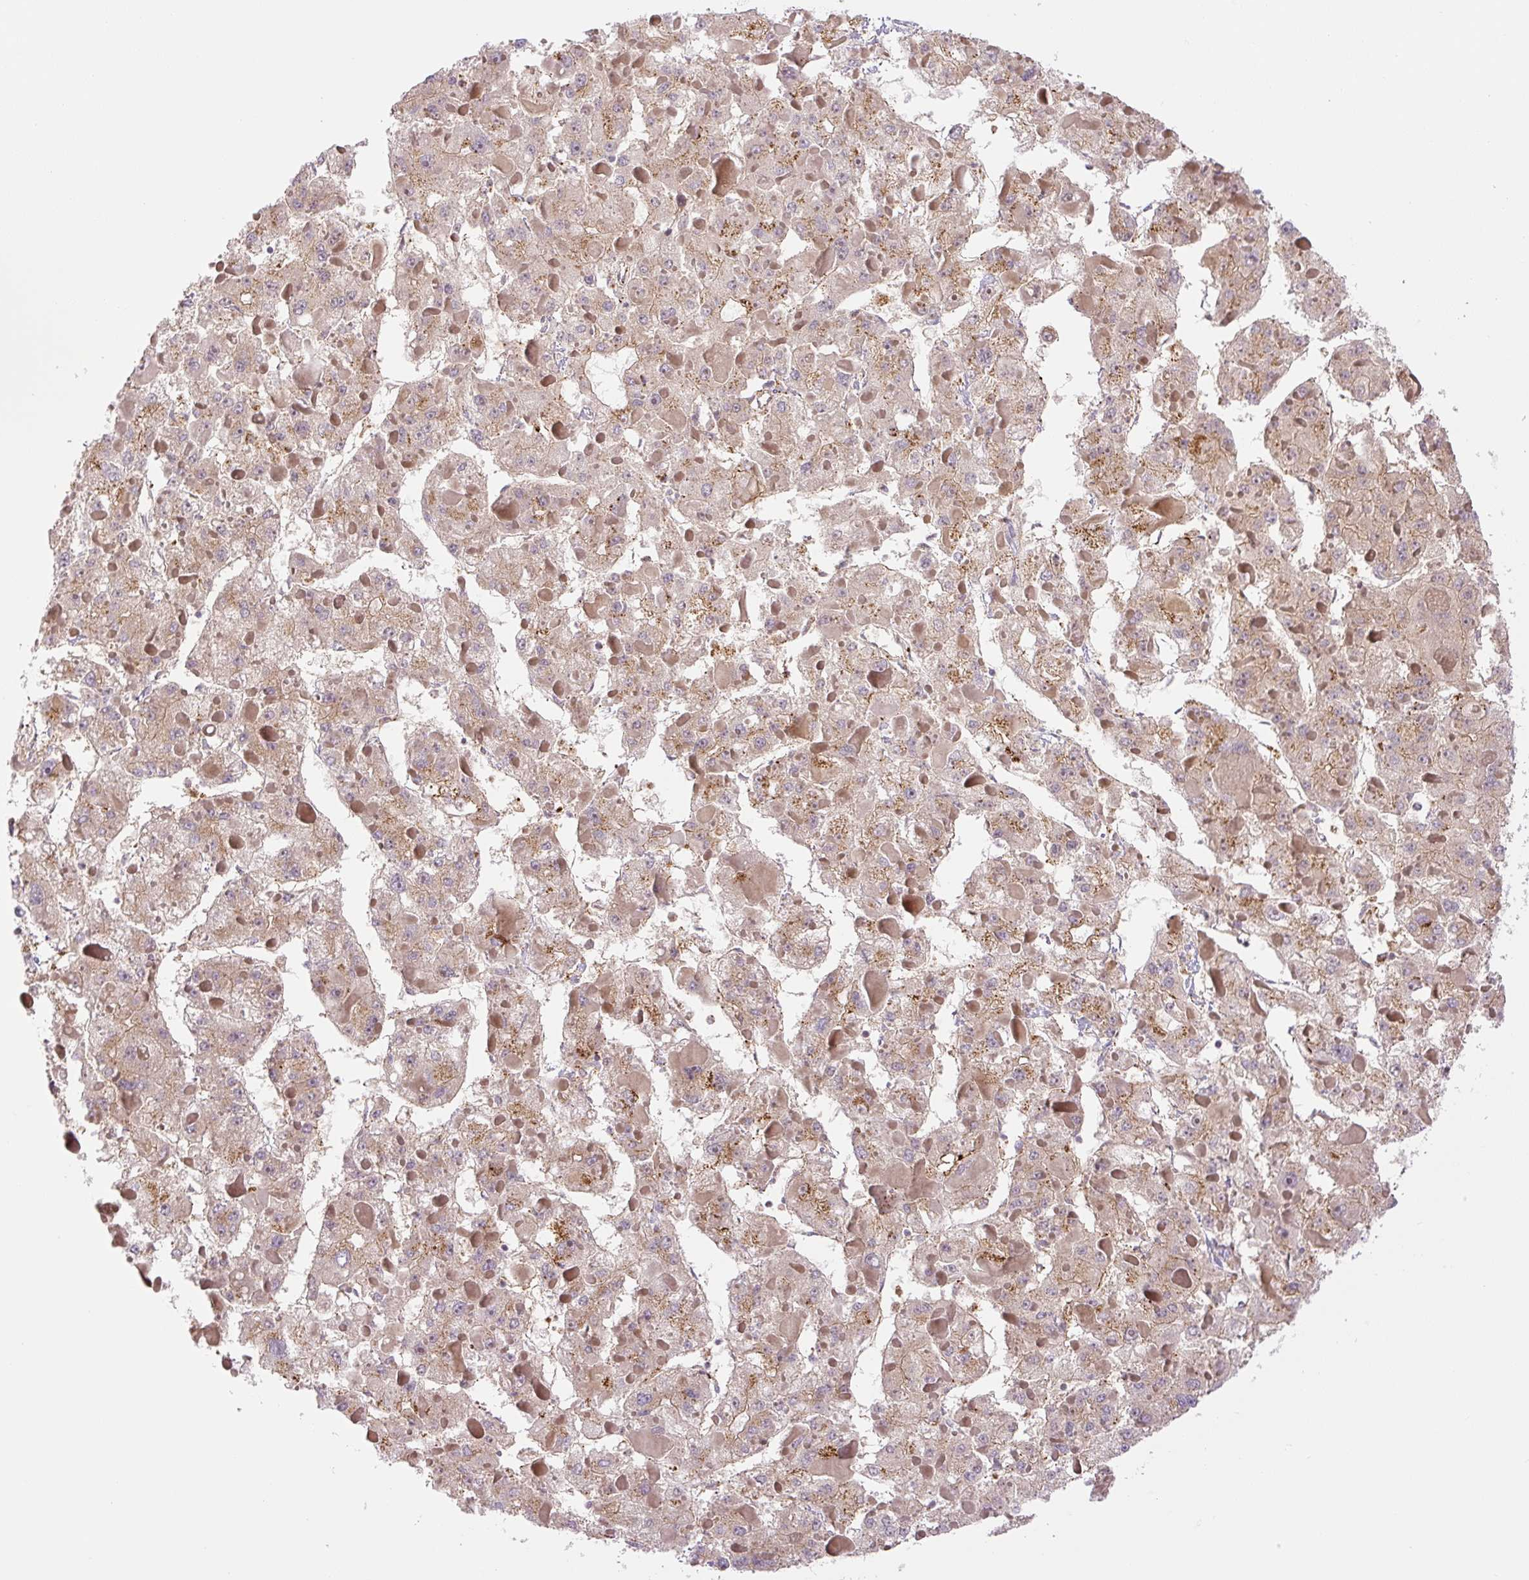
{"staining": {"intensity": "weak", "quantity": "<25%", "location": "cytoplasmic/membranous"}, "tissue": "liver cancer", "cell_type": "Tumor cells", "image_type": "cancer", "snomed": [{"axis": "morphology", "description": "Carcinoma, Hepatocellular, NOS"}, {"axis": "topography", "description": "Liver"}], "caption": "This is a histopathology image of immunohistochemistry staining of liver cancer, which shows no staining in tumor cells. (Immunohistochemistry, brightfield microscopy, high magnification).", "gene": "ZSWIM7", "patient": {"sex": "female", "age": 73}}